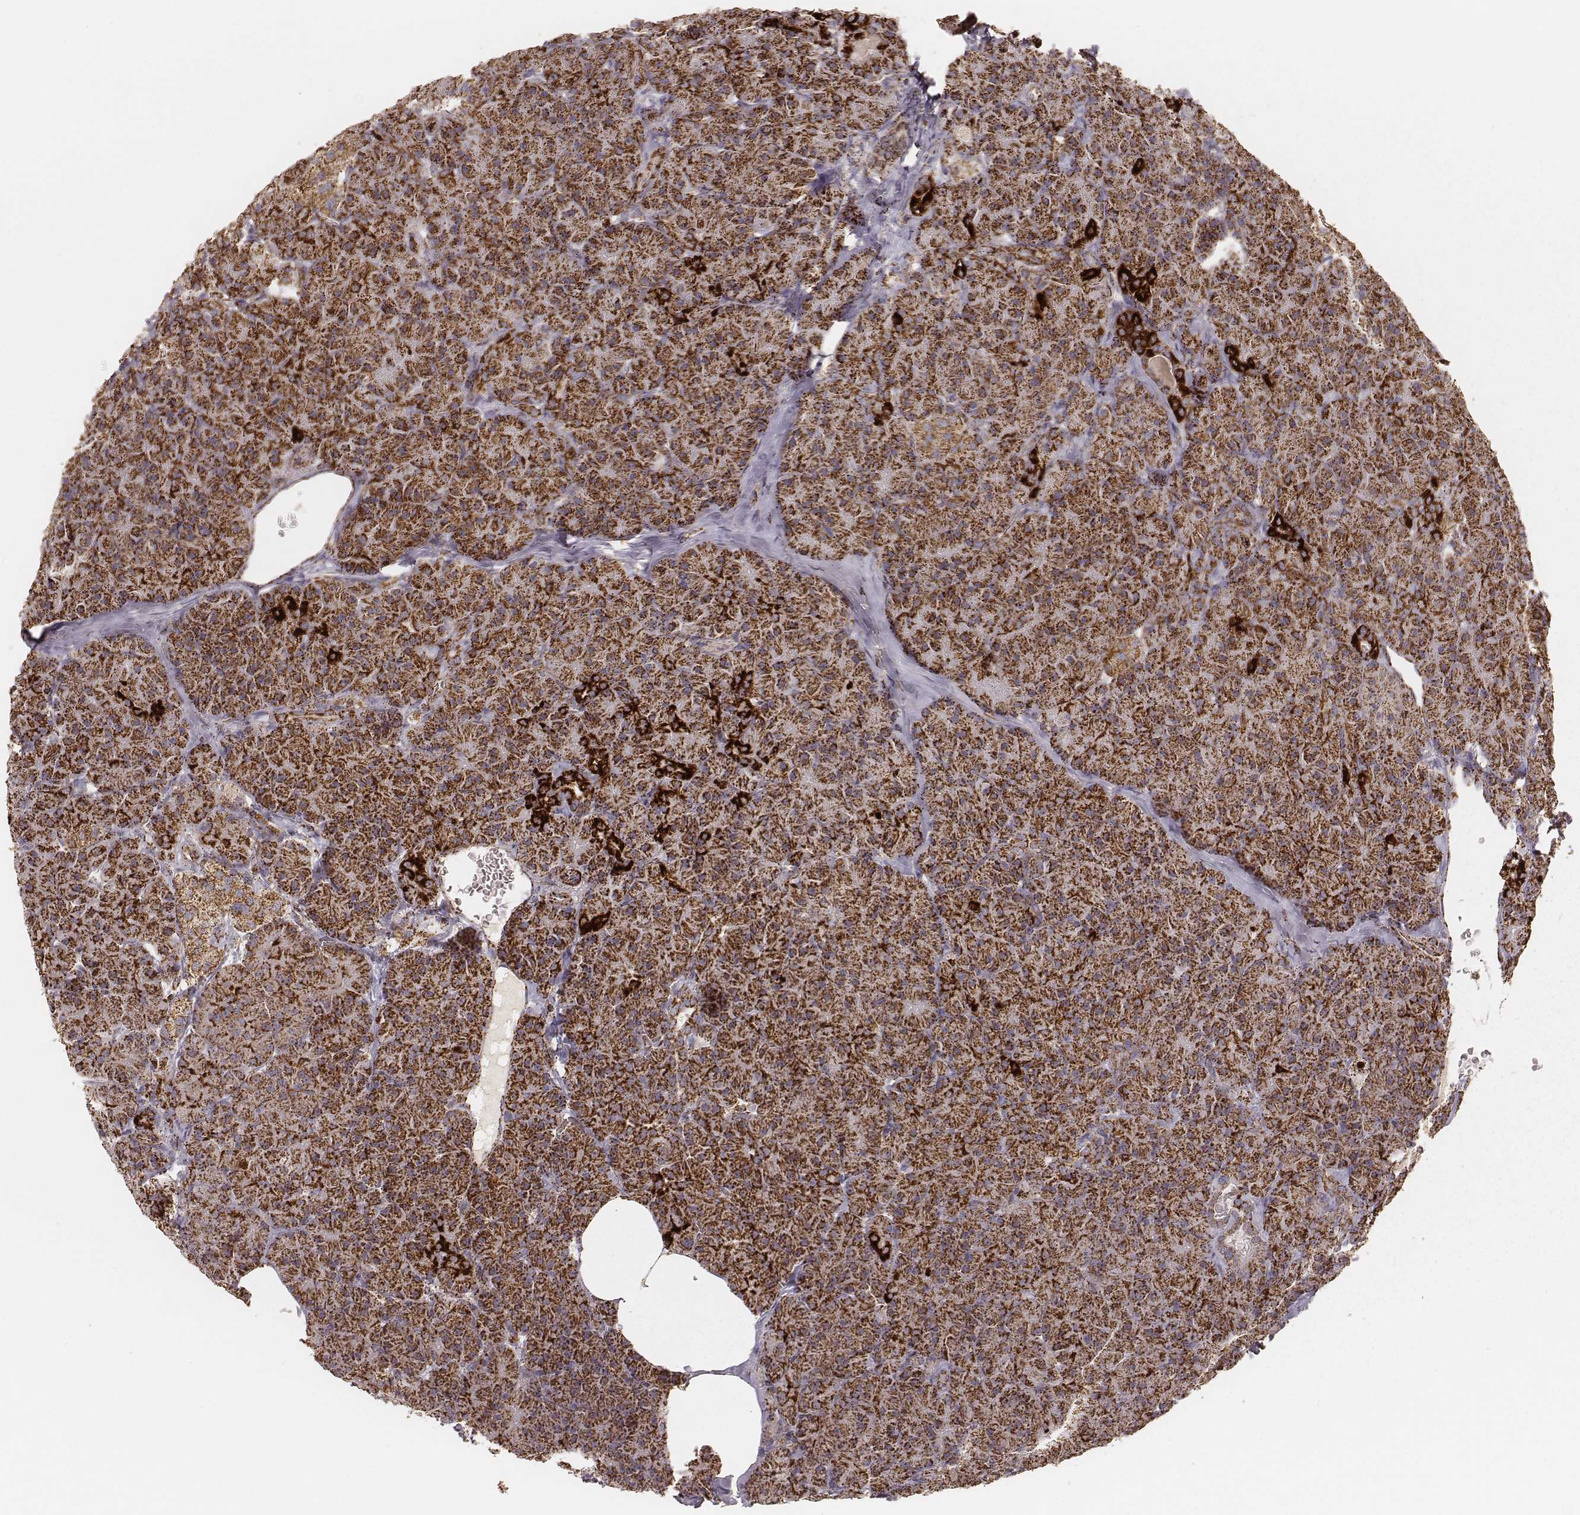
{"staining": {"intensity": "strong", "quantity": ">75%", "location": "cytoplasmic/membranous"}, "tissue": "pancreas", "cell_type": "Exocrine glandular cells", "image_type": "normal", "snomed": [{"axis": "morphology", "description": "Normal tissue, NOS"}, {"axis": "topography", "description": "Pancreas"}], "caption": "Pancreas stained with DAB immunohistochemistry (IHC) reveals high levels of strong cytoplasmic/membranous positivity in about >75% of exocrine glandular cells.", "gene": "CS", "patient": {"sex": "male", "age": 57}}